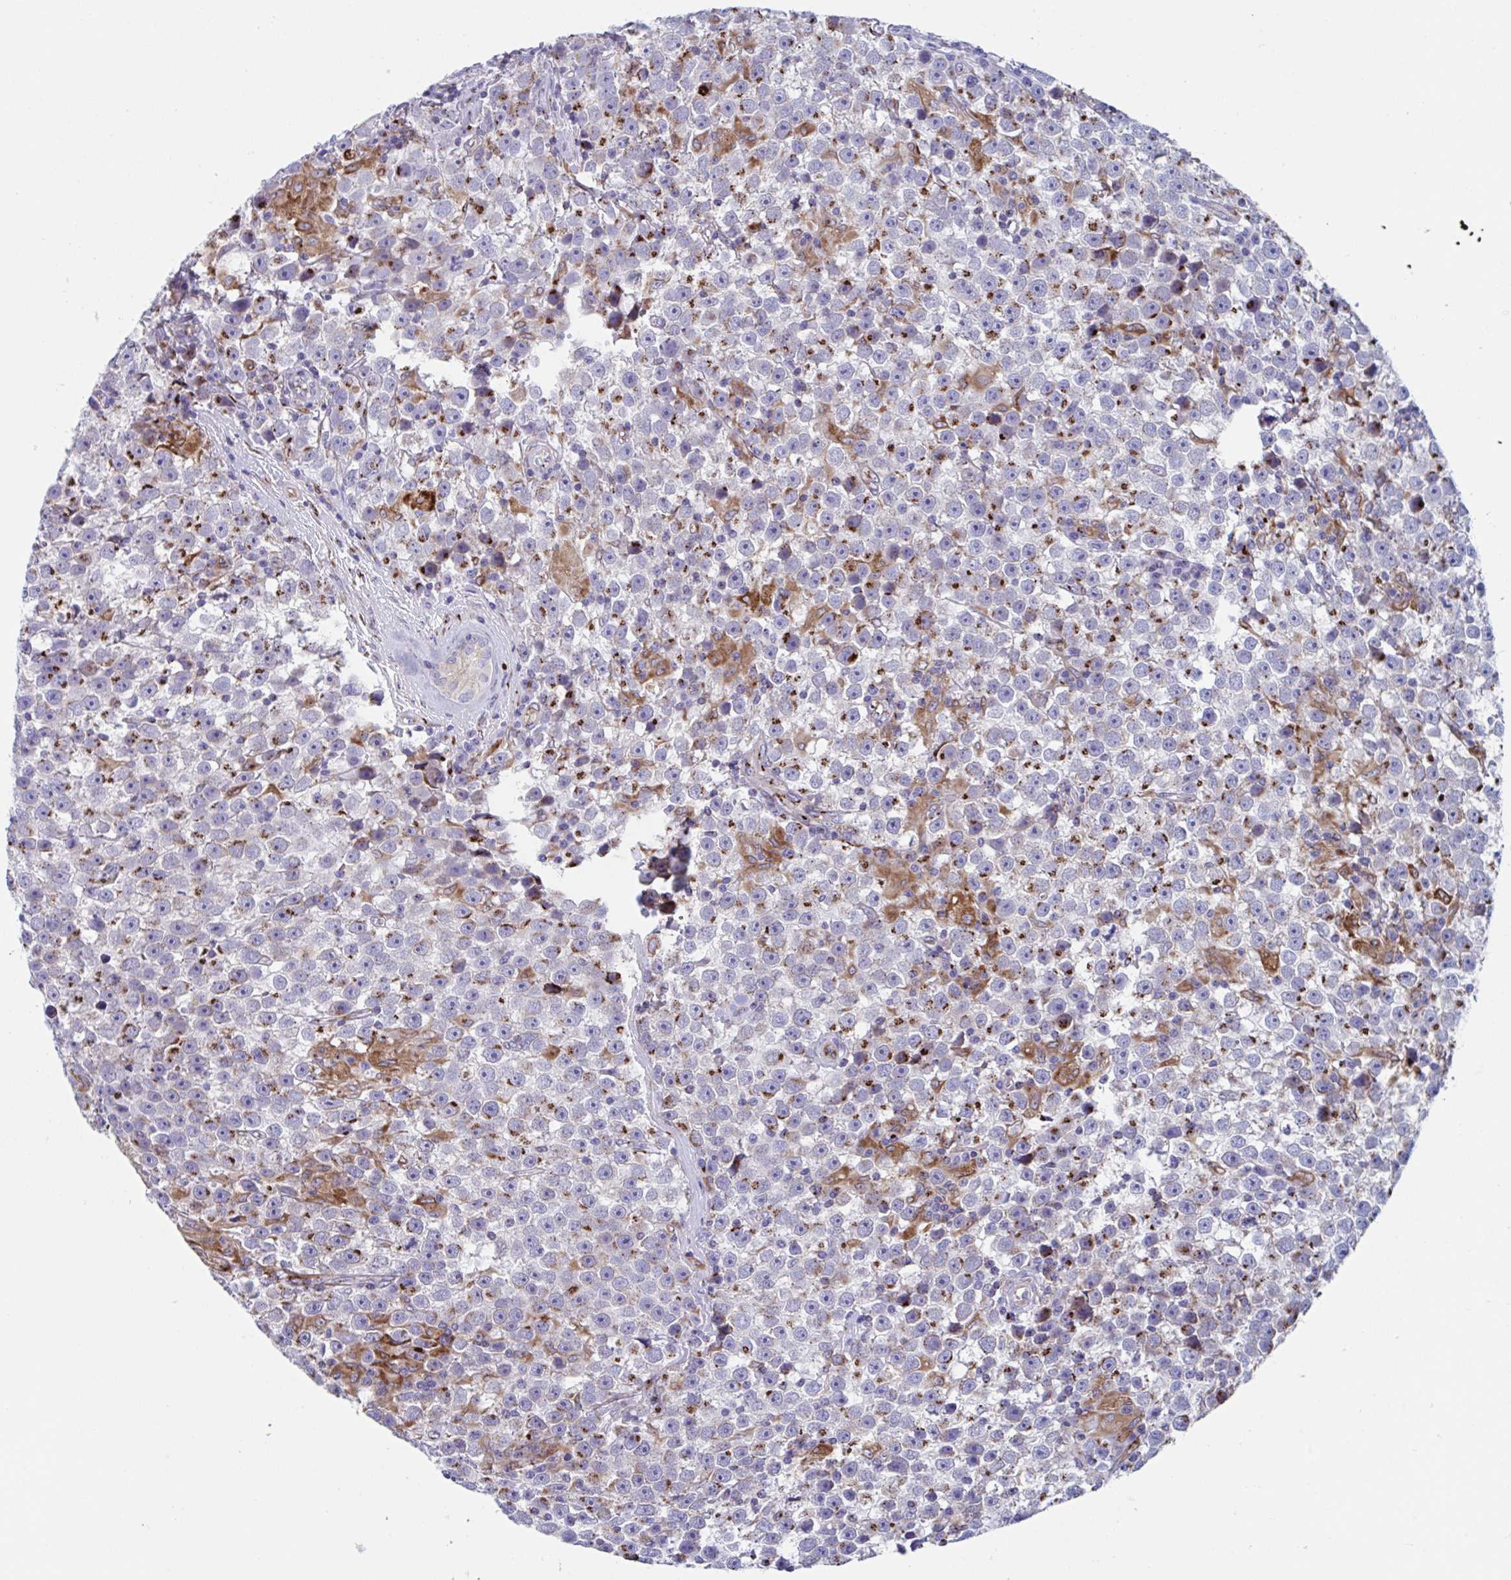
{"staining": {"intensity": "strong", "quantity": "25%-75%", "location": "cytoplasmic/membranous"}, "tissue": "testis cancer", "cell_type": "Tumor cells", "image_type": "cancer", "snomed": [{"axis": "morphology", "description": "Seminoma, NOS"}, {"axis": "topography", "description": "Testis"}], "caption": "Human testis cancer (seminoma) stained with a brown dye shows strong cytoplasmic/membranous positive expression in approximately 25%-75% of tumor cells.", "gene": "RFK", "patient": {"sex": "male", "age": 31}}